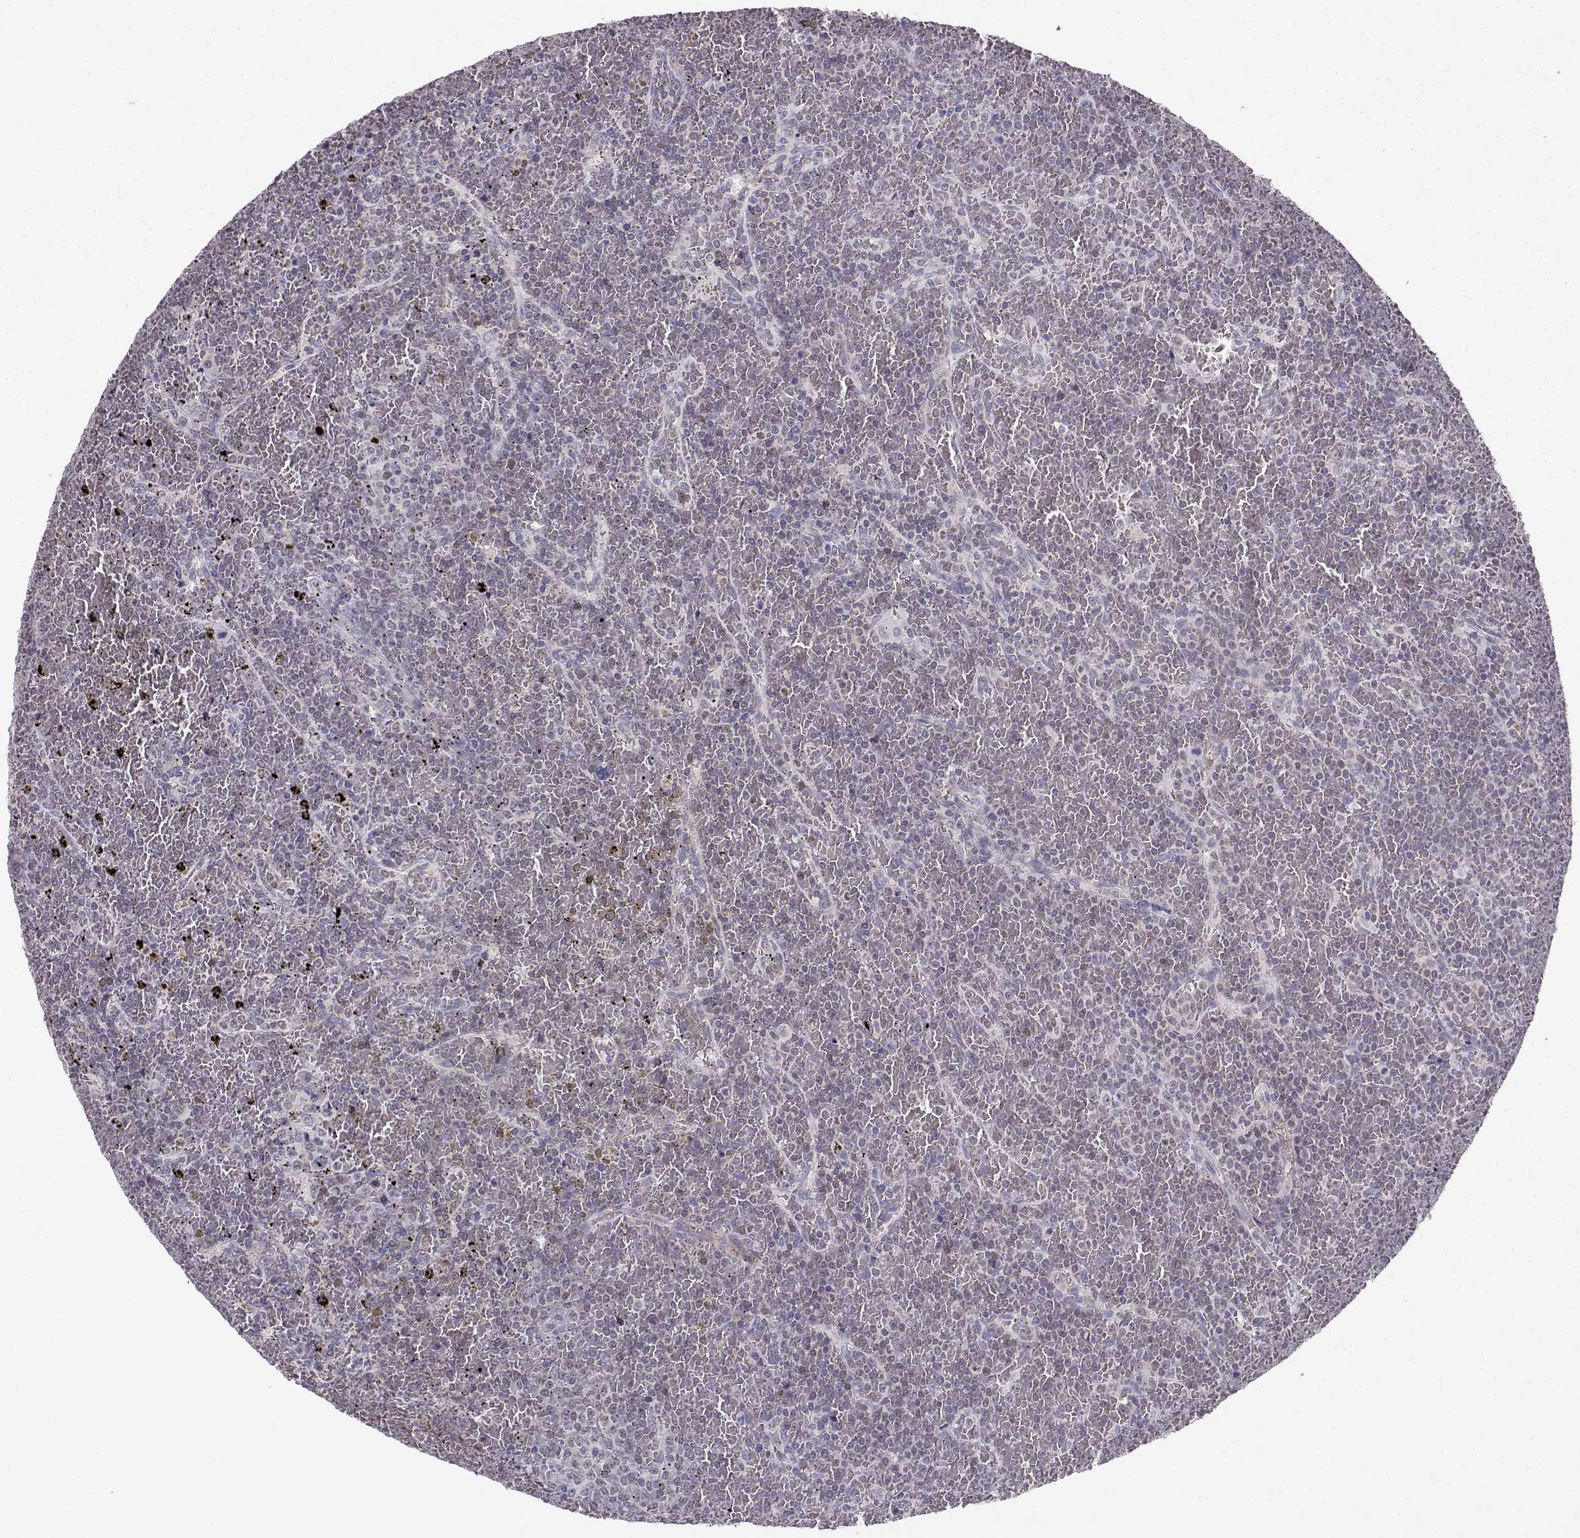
{"staining": {"intensity": "negative", "quantity": "none", "location": "none"}, "tissue": "lymphoma", "cell_type": "Tumor cells", "image_type": "cancer", "snomed": [{"axis": "morphology", "description": "Malignant lymphoma, non-Hodgkin's type, Low grade"}, {"axis": "topography", "description": "Spleen"}], "caption": "Tumor cells show no significant positivity in lymphoma.", "gene": "DDX25", "patient": {"sex": "female", "age": 77}}